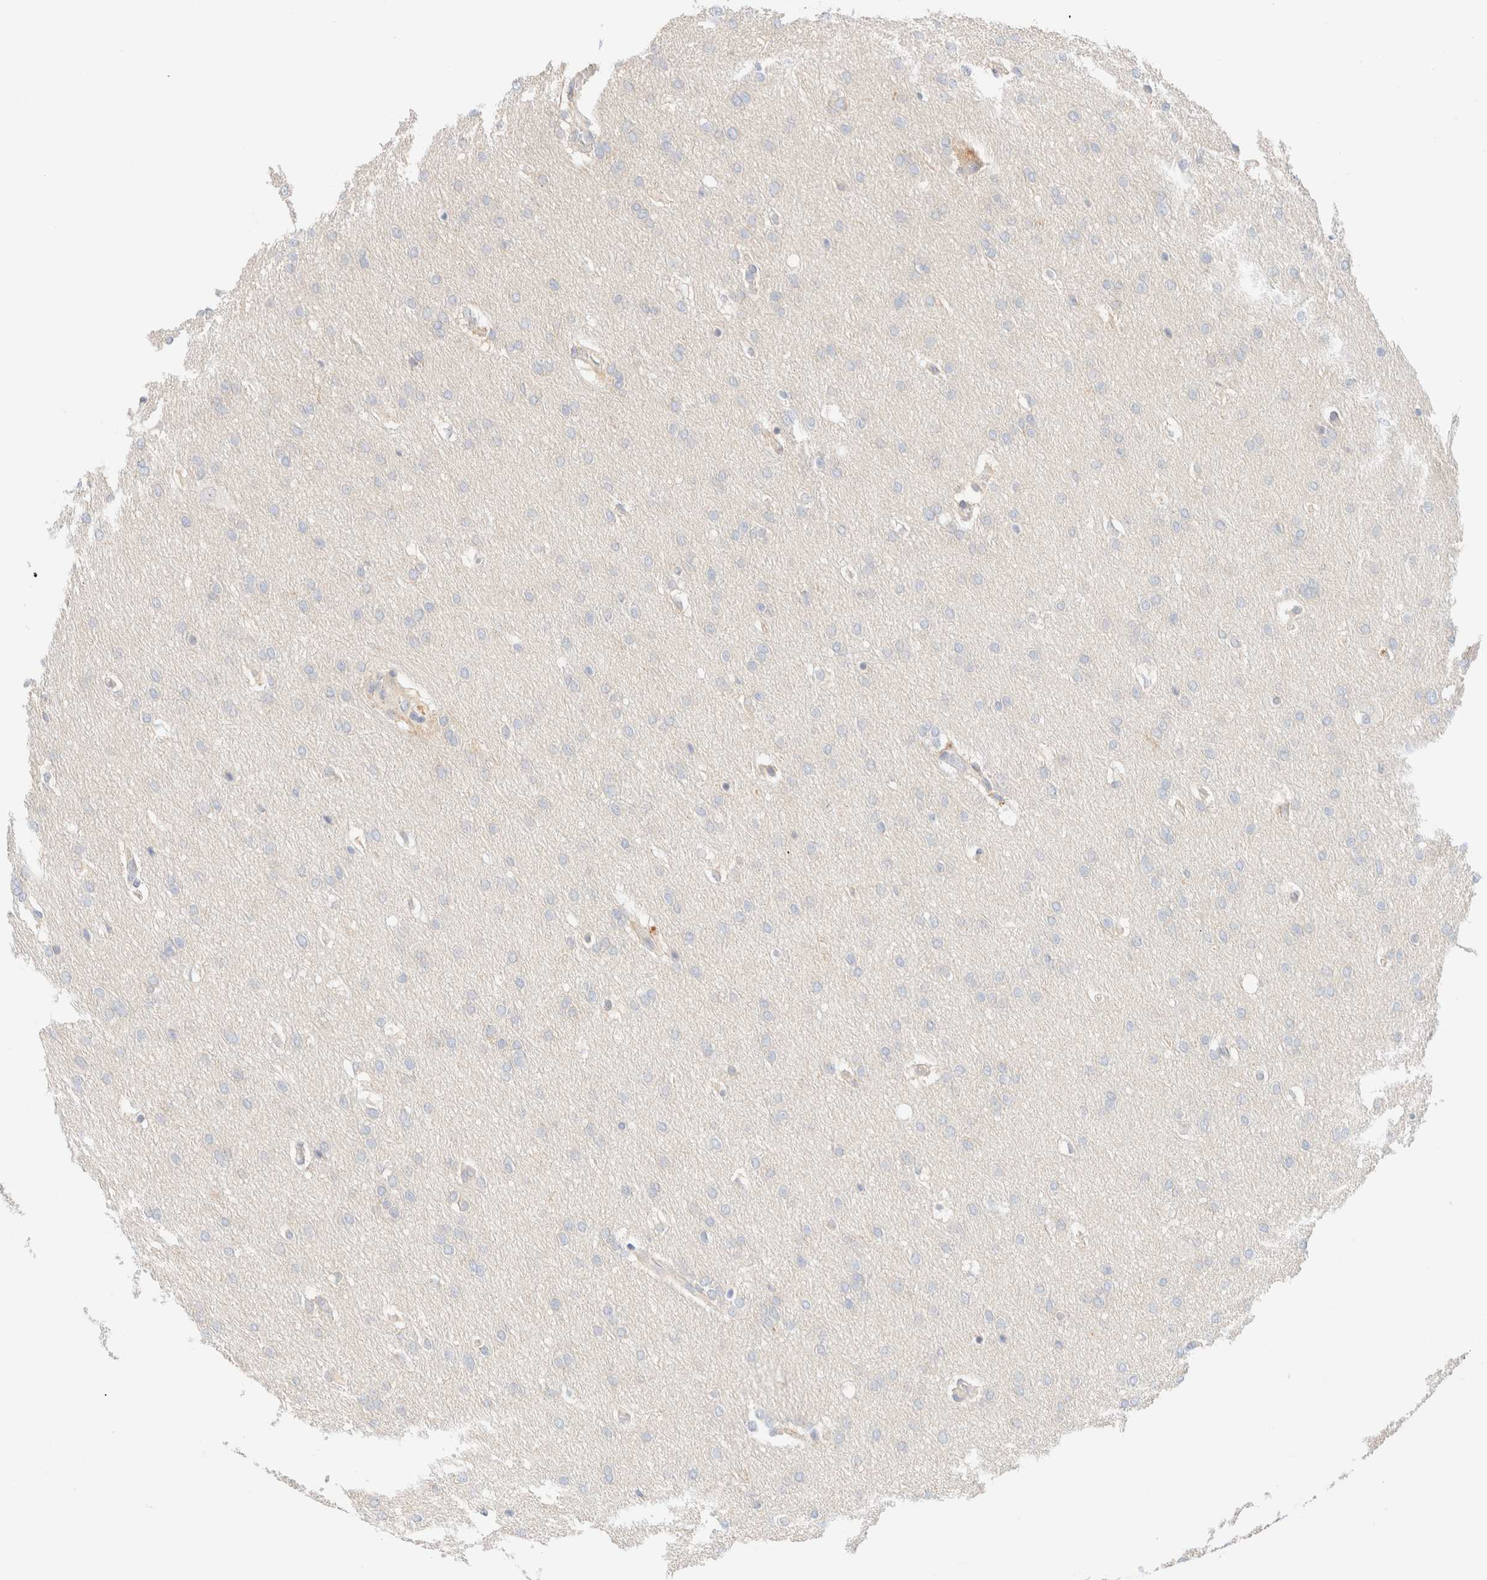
{"staining": {"intensity": "negative", "quantity": "none", "location": "none"}, "tissue": "glioma", "cell_type": "Tumor cells", "image_type": "cancer", "snomed": [{"axis": "morphology", "description": "Glioma, malignant, Low grade"}, {"axis": "topography", "description": "Brain"}], "caption": "Immunohistochemistry (IHC) micrograph of human malignant glioma (low-grade) stained for a protein (brown), which exhibits no expression in tumor cells.", "gene": "SARM1", "patient": {"sex": "female", "age": 37}}